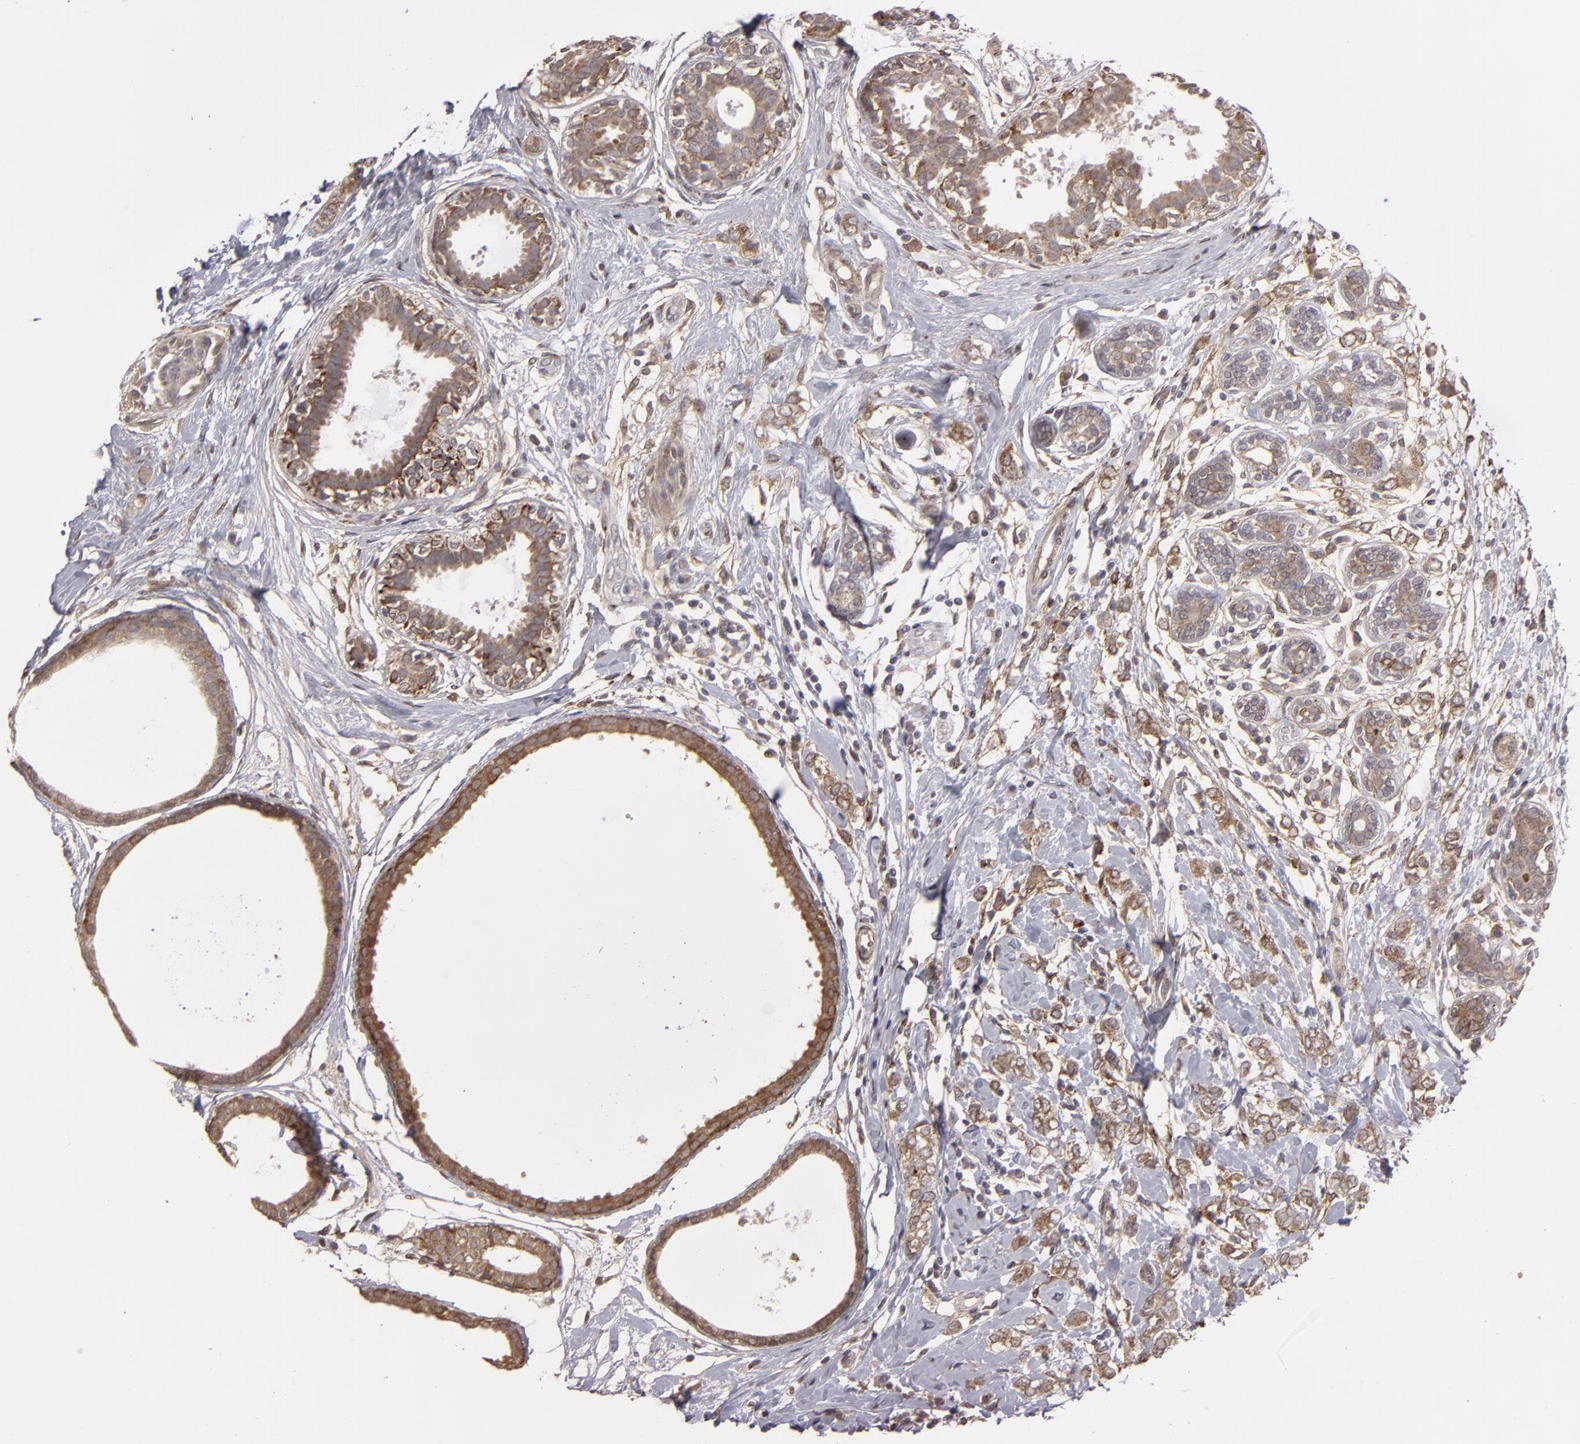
{"staining": {"intensity": "moderate", "quantity": ">75%", "location": "cytoplasmic/membranous"}, "tissue": "breast cancer", "cell_type": "Tumor cells", "image_type": "cancer", "snomed": [{"axis": "morphology", "description": "Normal tissue, NOS"}, {"axis": "morphology", "description": "Lobular carcinoma"}, {"axis": "topography", "description": "Breast"}], "caption": "A high-resolution histopathology image shows immunohistochemistry (IHC) staining of breast cancer, which displays moderate cytoplasmic/membranous positivity in approximately >75% of tumor cells.", "gene": "ITGB5", "patient": {"sex": "female", "age": 47}}